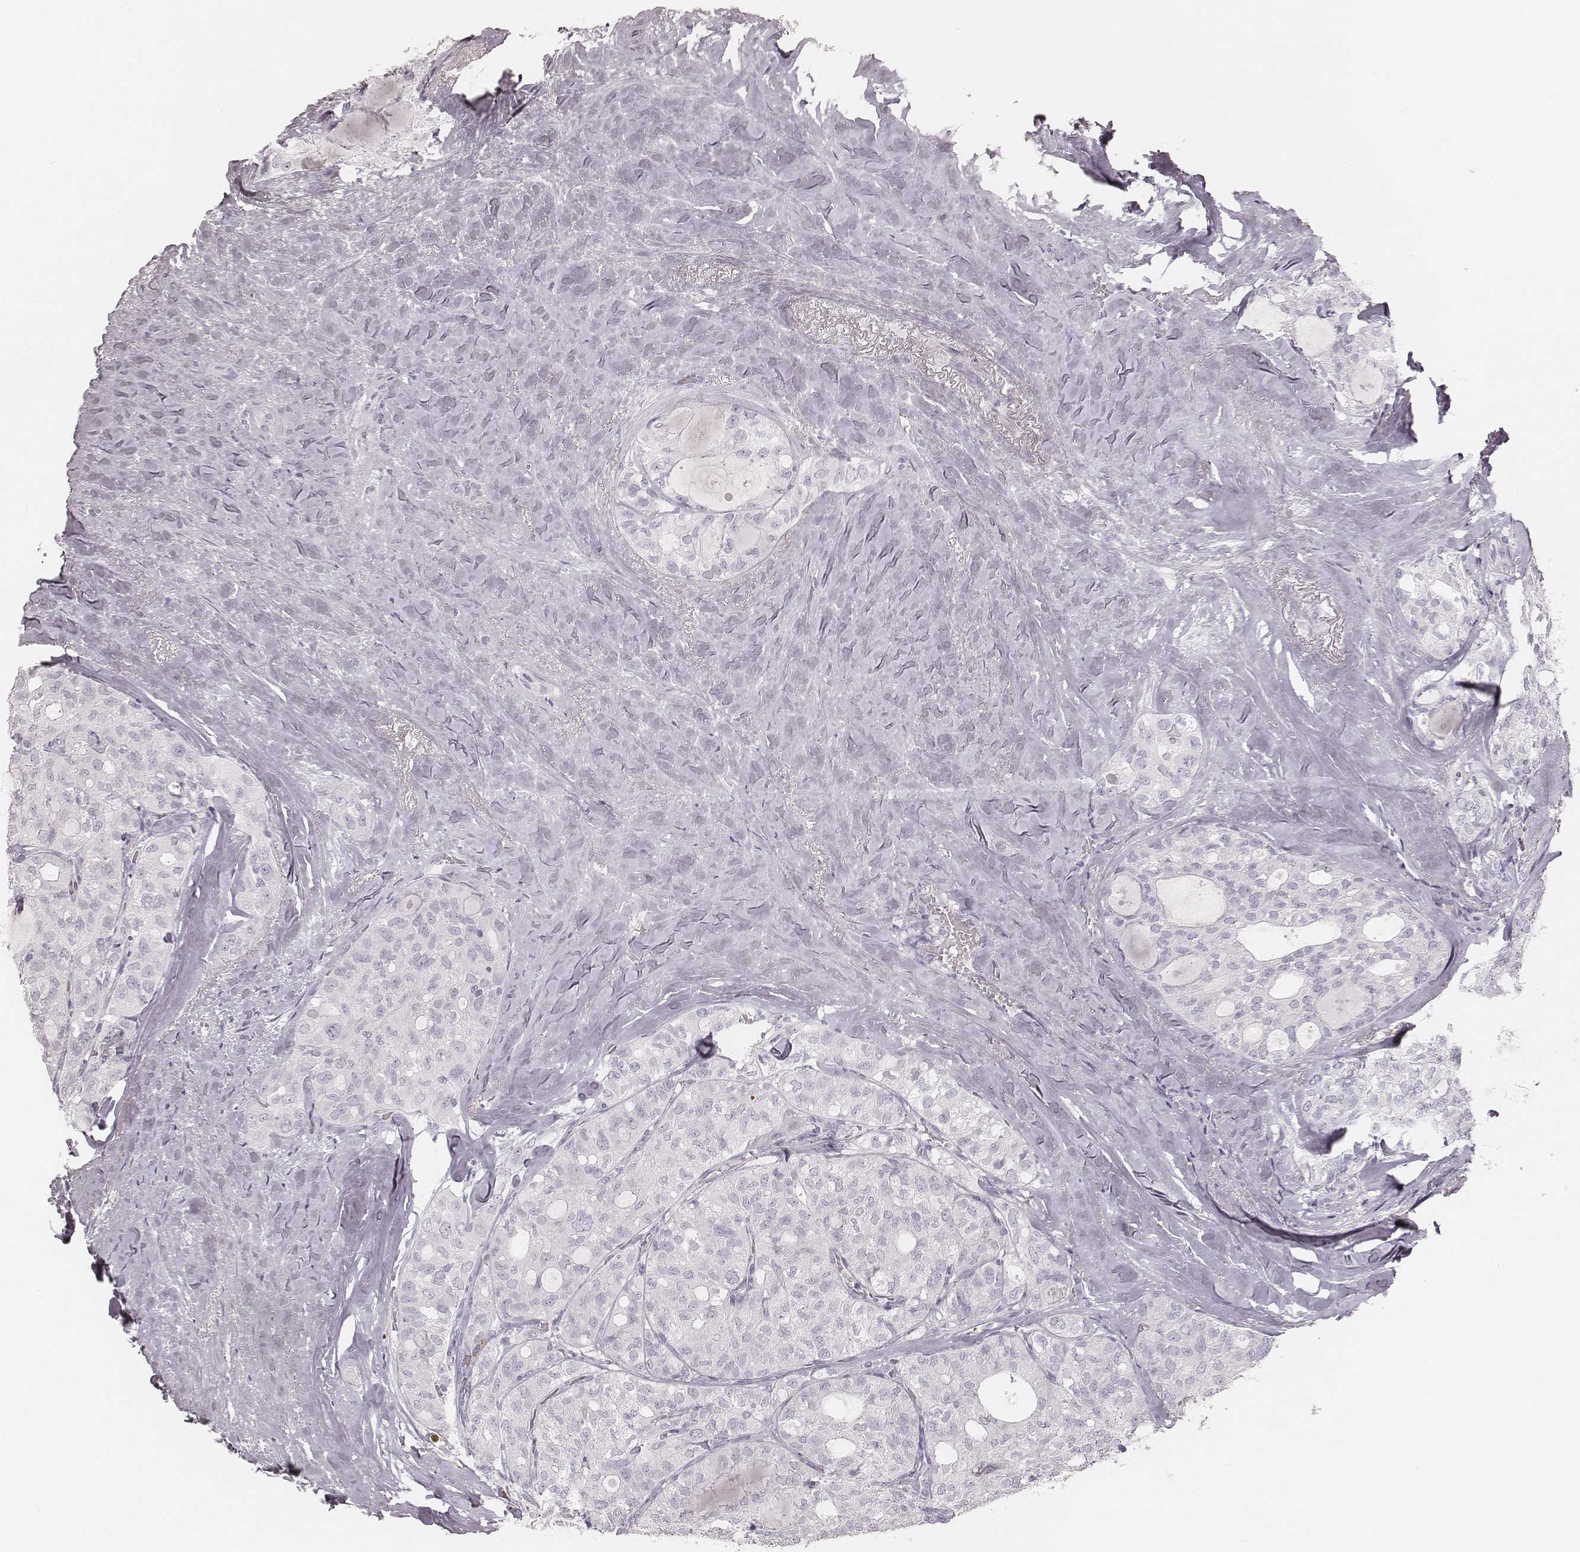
{"staining": {"intensity": "negative", "quantity": "none", "location": "none"}, "tissue": "thyroid cancer", "cell_type": "Tumor cells", "image_type": "cancer", "snomed": [{"axis": "morphology", "description": "Follicular adenoma carcinoma, NOS"}, {"axis": "topography", "description": "Thyroid gland"}], "caption": "Immunohistochemistry micrograph of neoplastic tissue: thyroid cancer stained with DAB (3,3'-diaminobenzidine) exhibits no significant protein positivity in tumor cells.", "gene": "KRT82", "patient": {"sex": "male", "age": 75}}